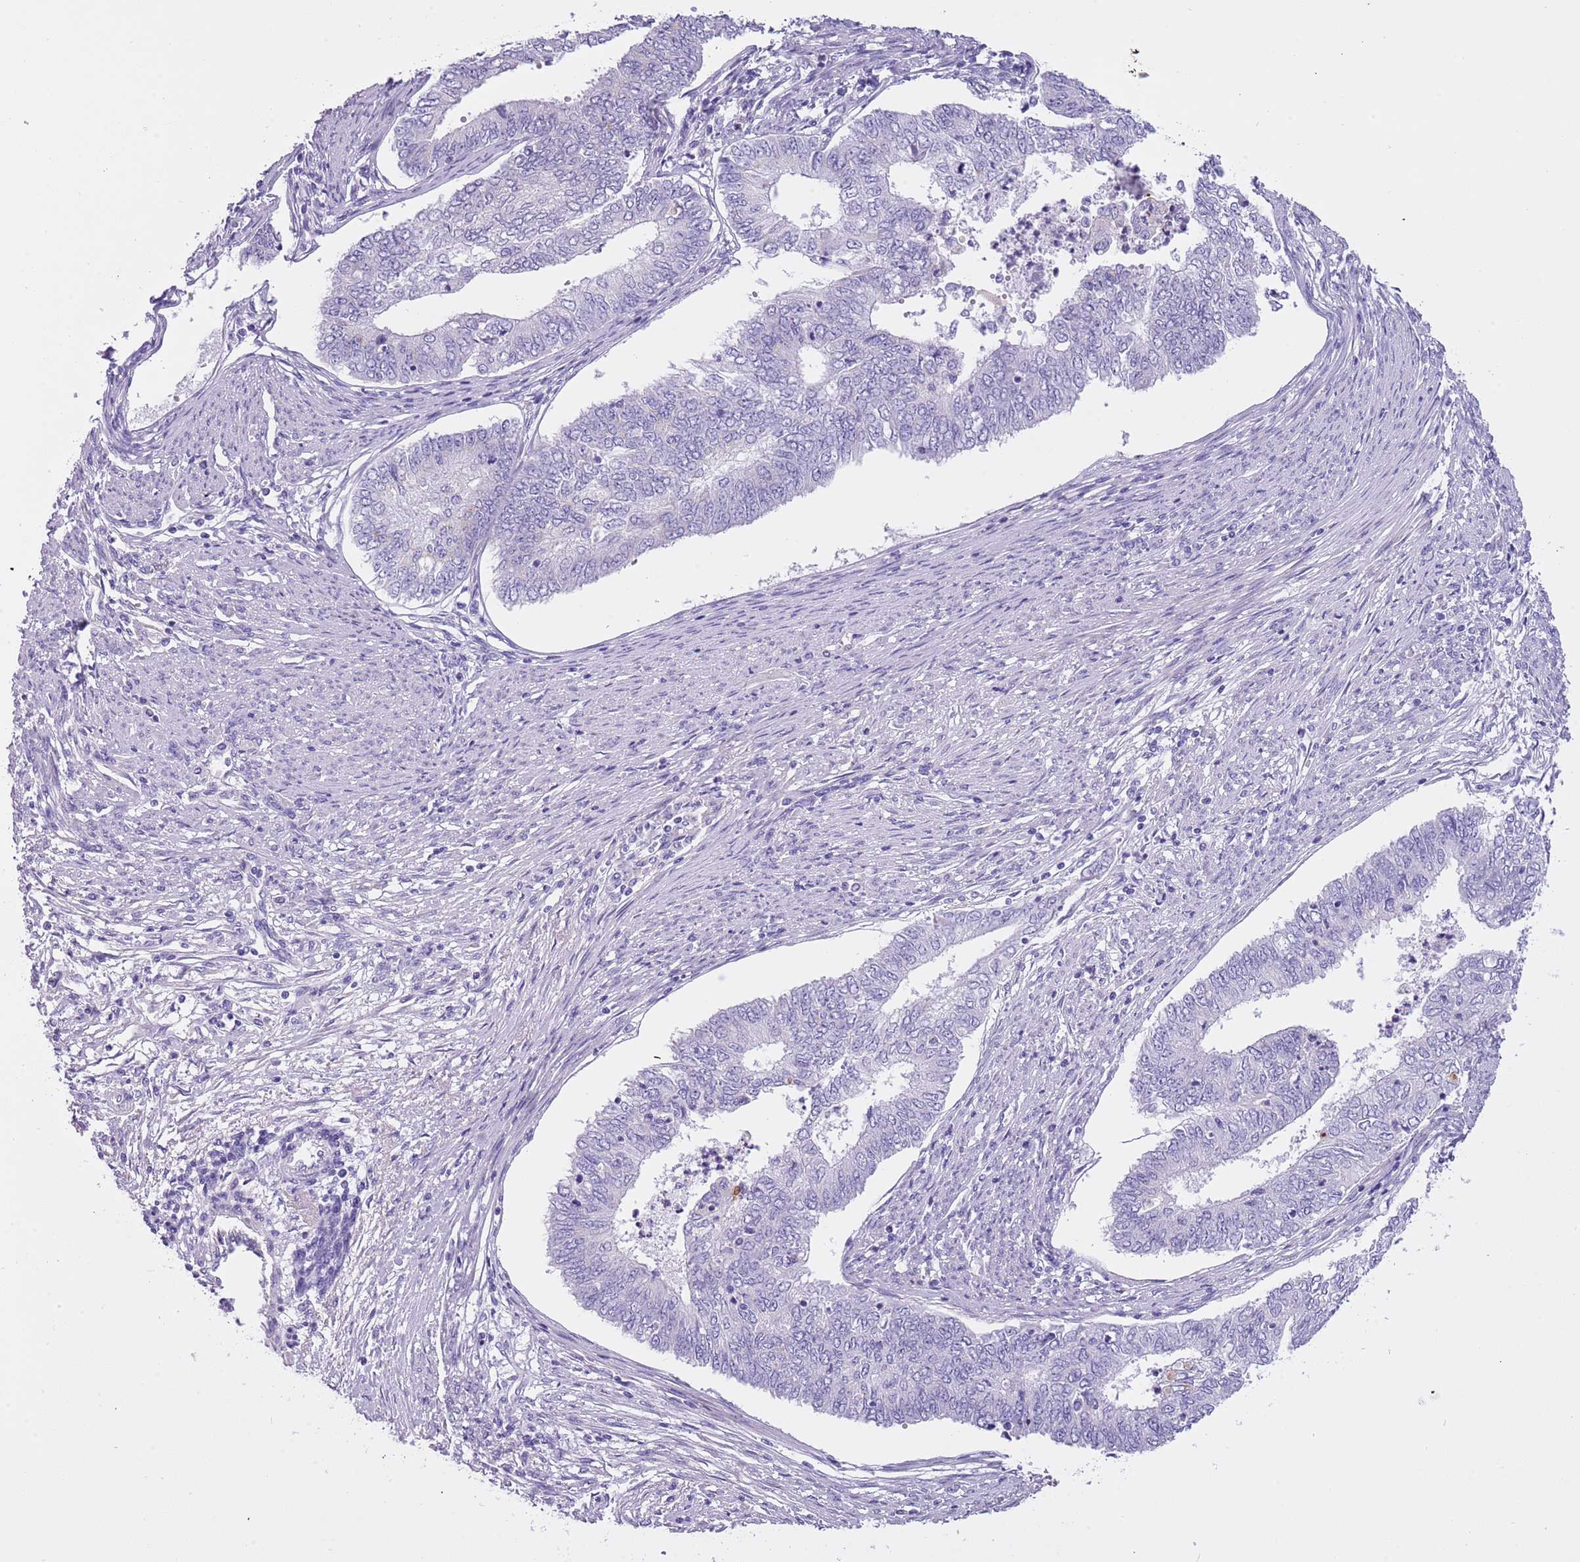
{"staining": {"intensity": "negative", "quantity": "none", "location": "none"}, "tissue": "endometrial cancer", "cell_type": "Tumor cells", "image_type": "cancer", "snomed": [{"axis": "morphology", "description": "Adenocarcinoma, NOS"}, {"axis": "topography", "description": "Endometrium"}], "caption": "Endometrial cancer (adenocarcinoma) was stained to show a protein in brown. There is no significant expression in tumor cells. Nuclei are stained in blue.", "gene": "NBPF6", "patient": {"sex": "female", "age": 68}}